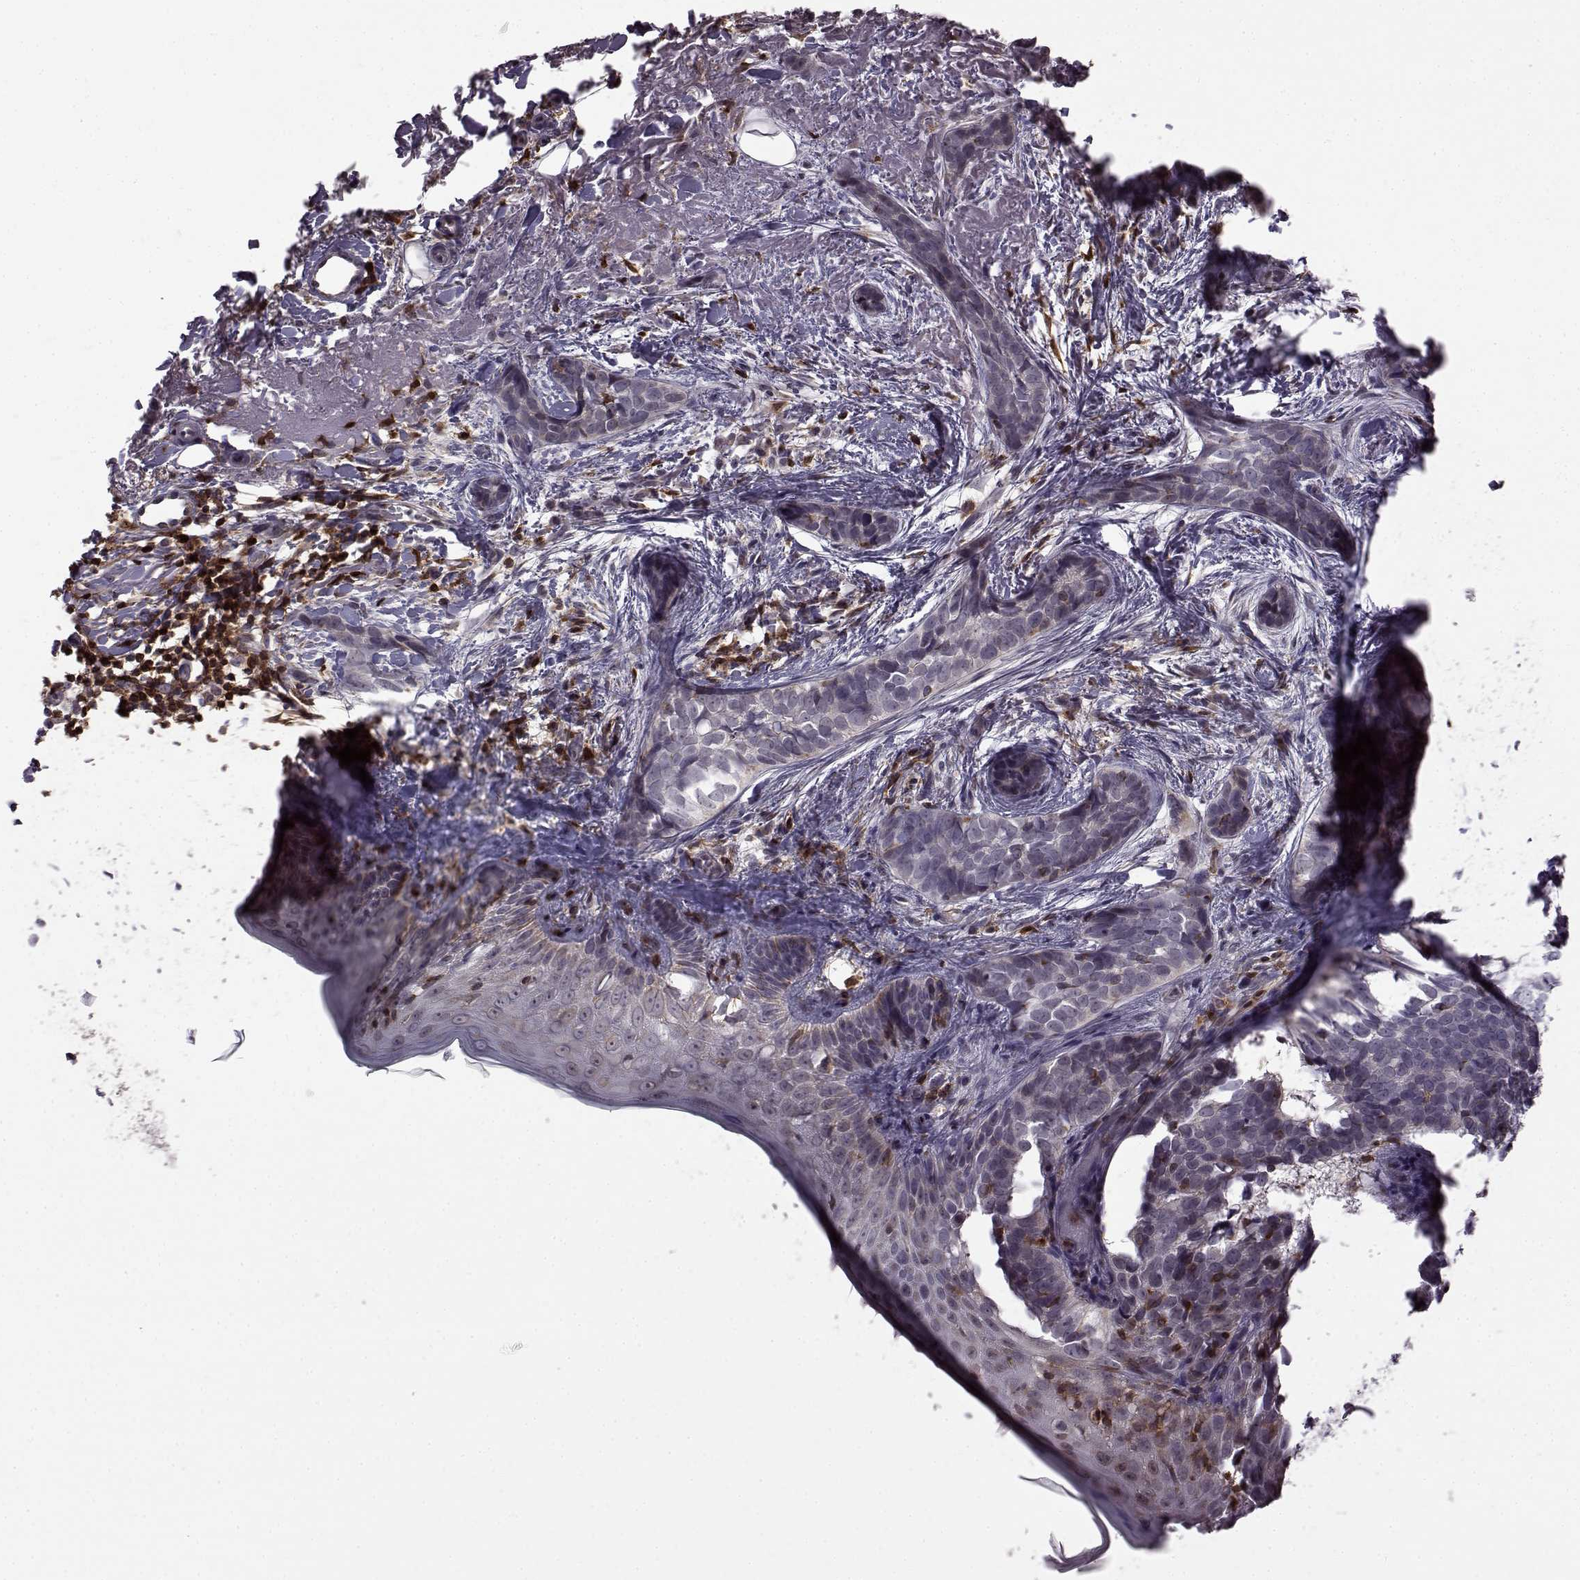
{"staining": {"intensity": "negative", "quantity": "none", "location": "none"}, "tissue": "skin cancer", "cell_type": "Tumor cells", "image_type": "cancer", "snomed": [{"axis": "morphology", "description": "Basal cell carcinoma"}, {"axis": "topography", "description": "Skin"}], "caption": "IHC histopathology image of human skin cancer stained for a protein (brown), which shows no staining in tumor cells.", "gene": "DOK2", "patient": {"sex": "male", "age": 87}}